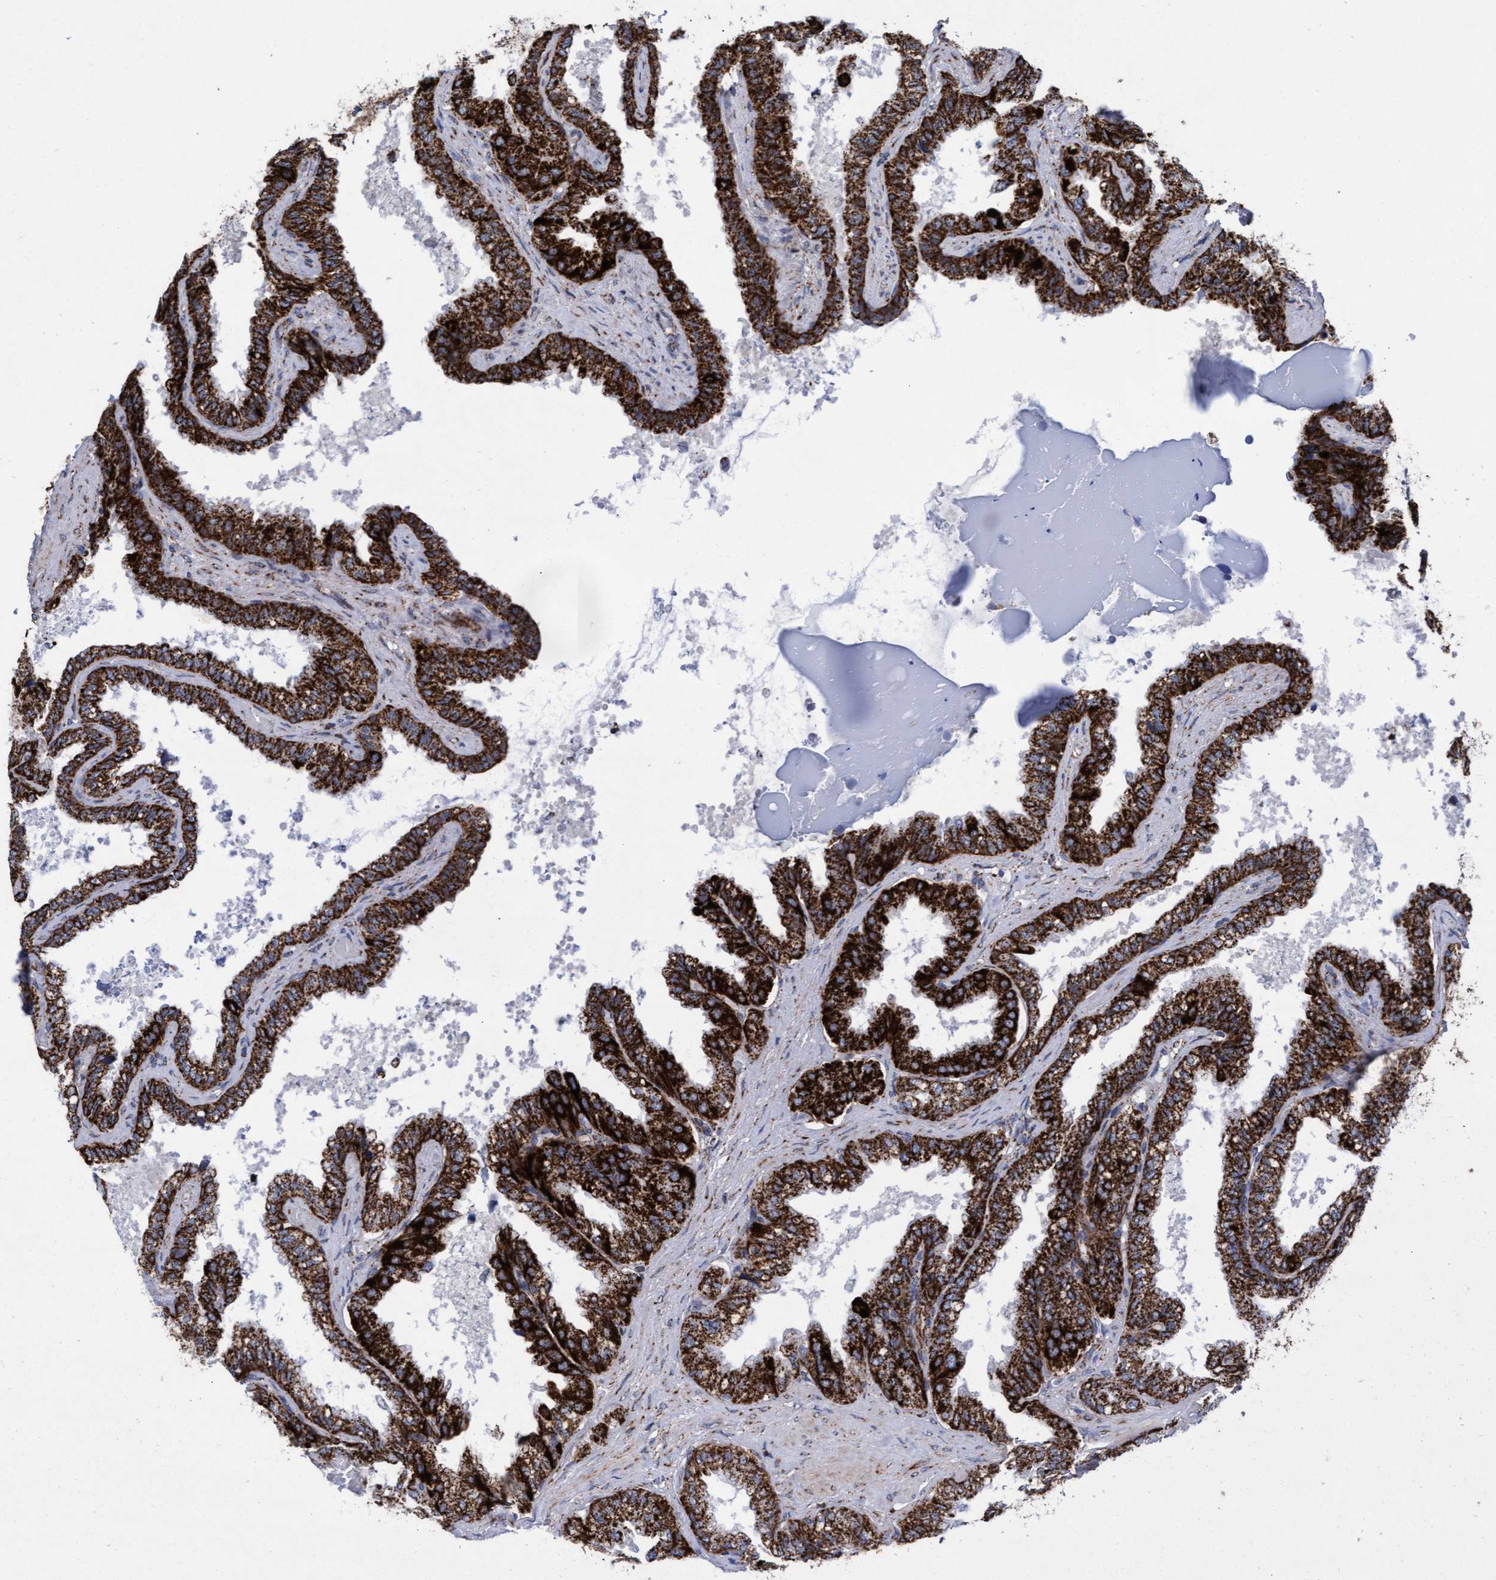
{"staining": {"intensity": "strong", "quantity": ">75%", "location": "cytoplasmic/membranous"}, "tissue": "seminal vesicle", "cell_type": "Glandular cells", "image_type": "normal", "snomed": [{"axis": "morphology", "description": "Normal tissue, NOS"}, {"axis": "topography", "description": "Seminal veicle"}], "caption": "Immunohistochemistry (DAB (3,3'-diaminobenzidine)) staining of normal seminal vesicle shows strong cytoplasmic/membranous protein positivity in approximately >75% of glandular cells.", "gene": "MRPL38", "patient": {"sex": "male", "age": 46}}